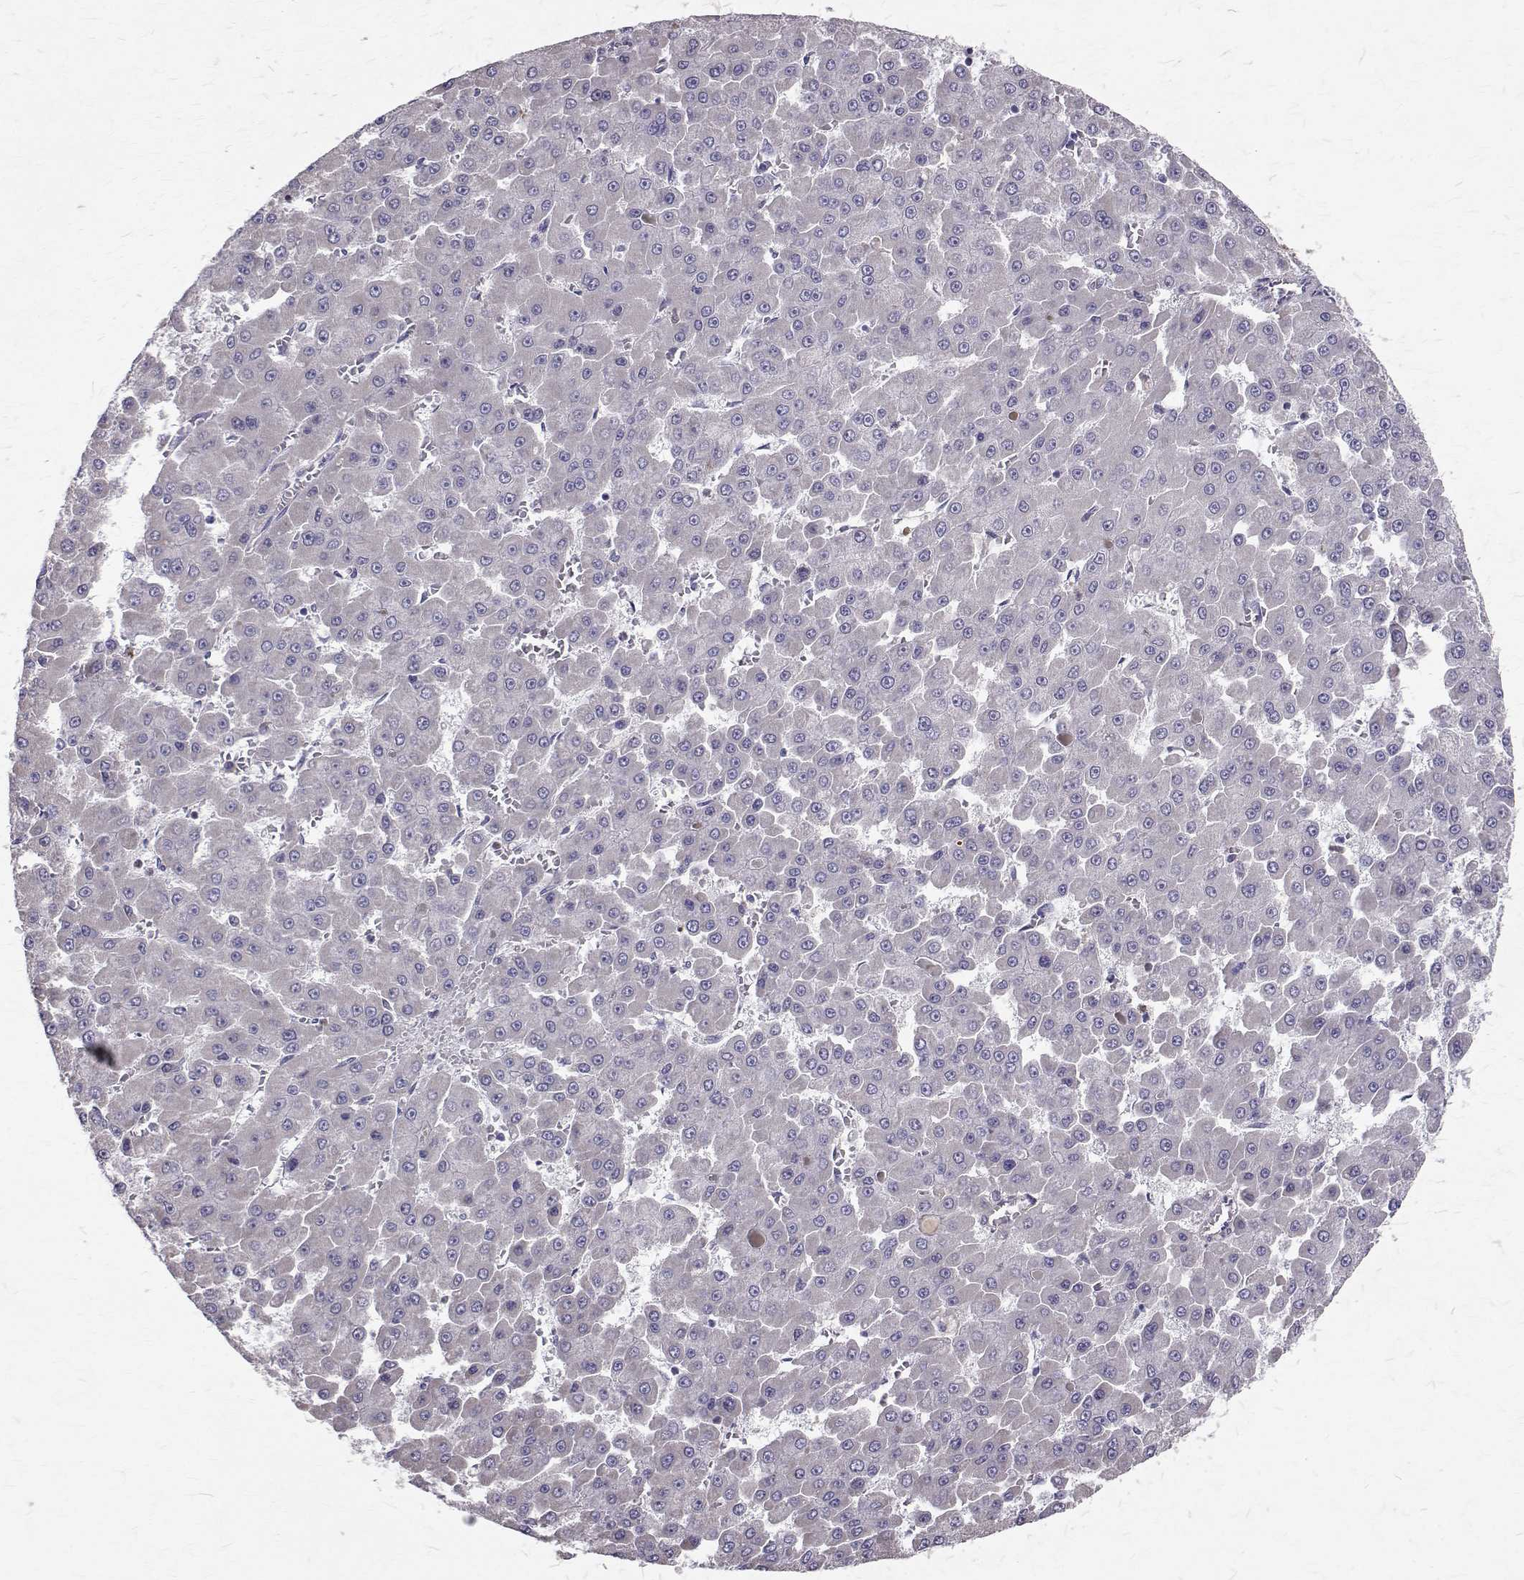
{"staining": {"intensity": "negative", "quantity": "none", "location": "none"}, "tissue": "liver cancer", "cell_type": "Tumor cells", "image_type": "cancer", "snomed": [{"axis": "morphology", "description": "Carcinoma, Hepatocellular, NOS"}, {"axis": "topography", "description": "Liver"}], "caption": "The image displays no staining of tumor cells in liver hepatocellular carcinoma.", "gene": "CCDC89", "patient": {"sex": "male", "age": 78}}